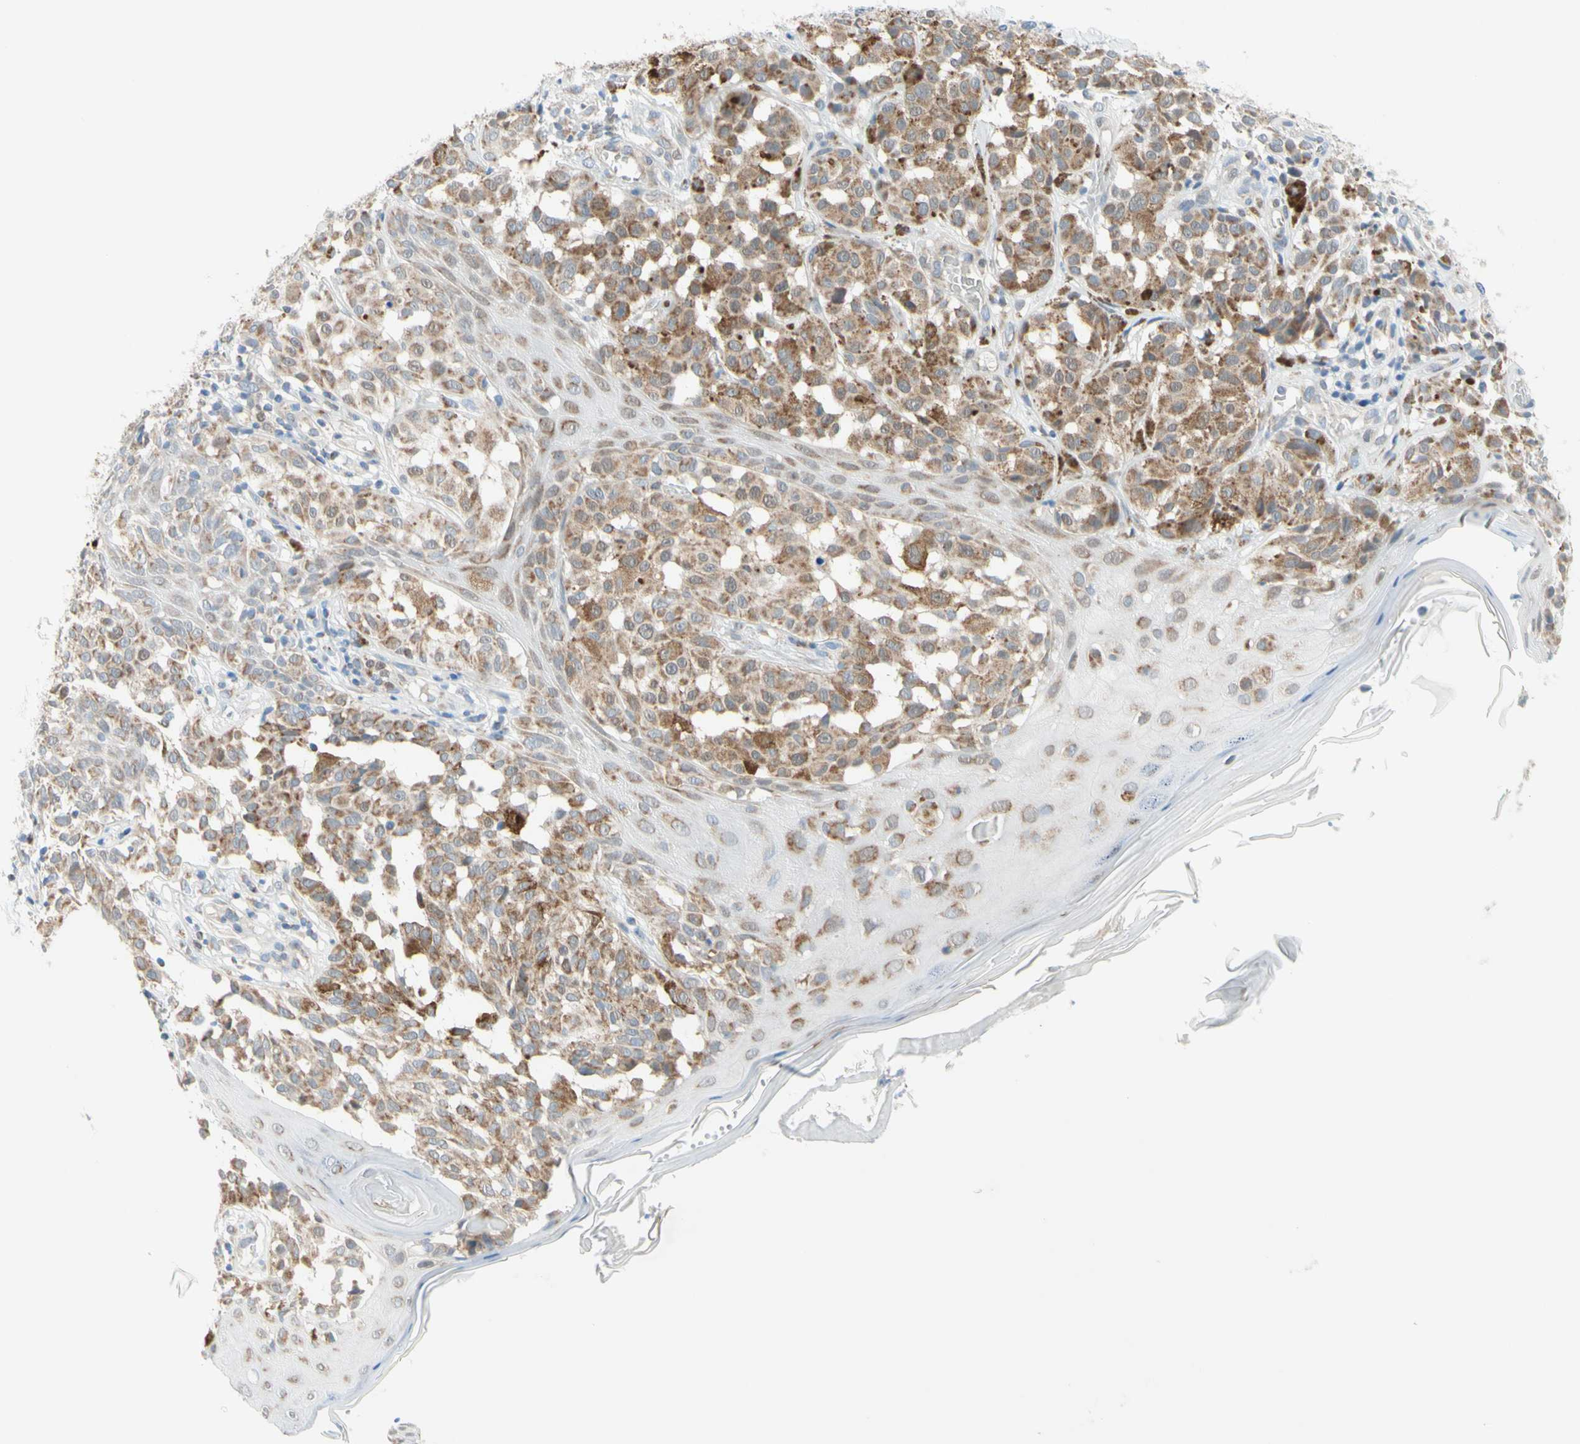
{"staining": {"intensity": "moderate", "quantity": ">75%", "location": "cytoplasmic/membranous"}, "tissue": "melanoma", "cell_type": "Tumor cells", "image_type": "cancer", "snomed": [{"axis": "morphology", "description": "Malignant melanoma, NOS"}, {"axis": "topography", "description": "Skin"}], "caption": "Immunohistochemical staining of malignant melanoma demonstrates moderate cytoplasmic/membranous protein expression in approximately >75% of tumor cells. (DAB (3,3'-diaminobenzidine) = brown stain, brightfield microscopy at high magnification).", "gene": "MFF", "patient": {"sex": "female", "age": 46}}